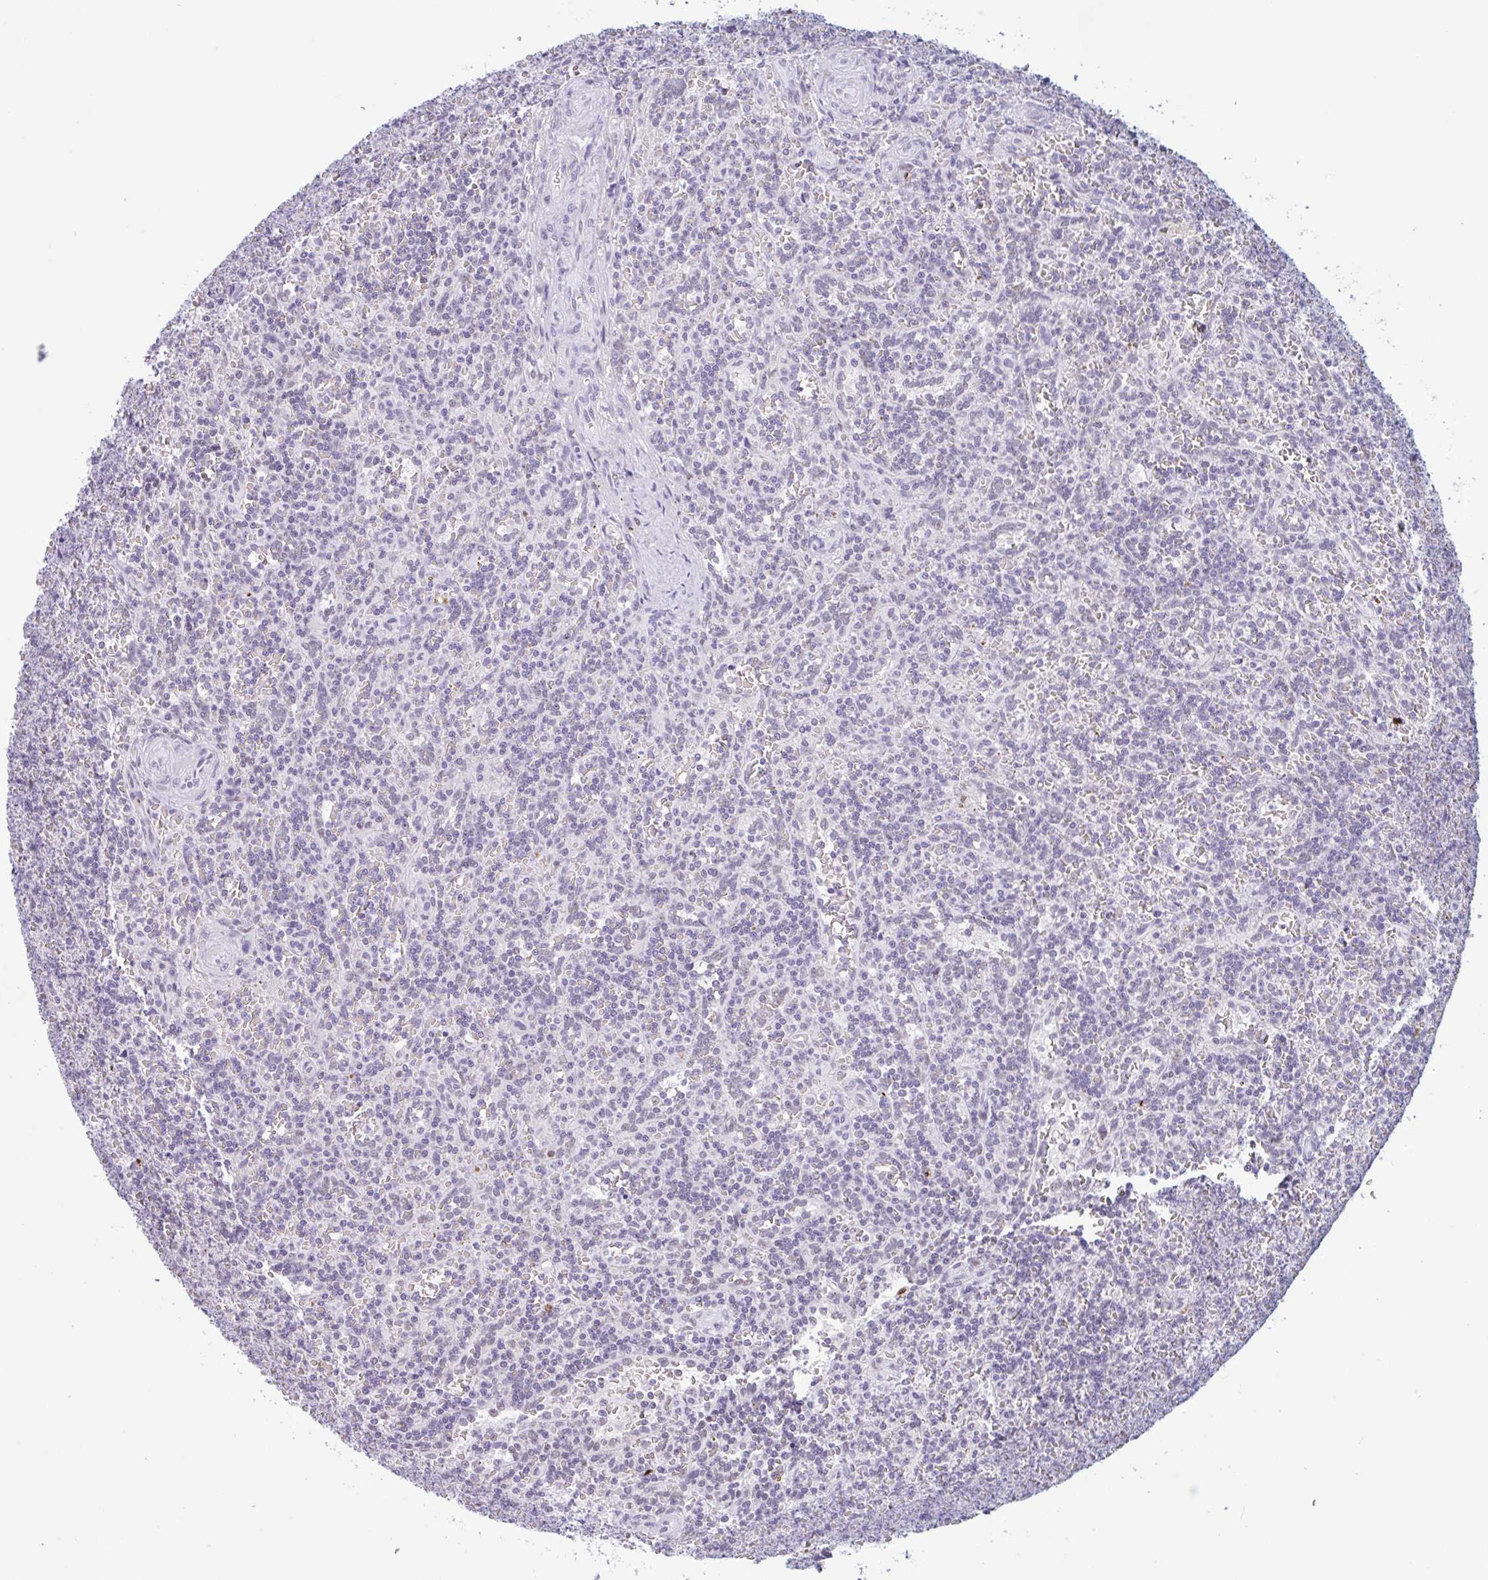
{"staining": {"intensity": "negative", "quantity": "none", "location": "none"}, "tissue": "lymphoma", "cell_type": "Tumor cells", "image_type": "cancer", "snomed": [{"axis": "morphology", "description": "Malignant lymphoma, non-Hodgkin's type, Low grade"}, {"axis": "topography", "description": "Spleen"}], "caption": "Image shows no protein expression in tumor cells of lymphoma tissue. Nuclei are stained in blue.", "gene": "PLG", "patient": {"sex": "male", "age": 73}}